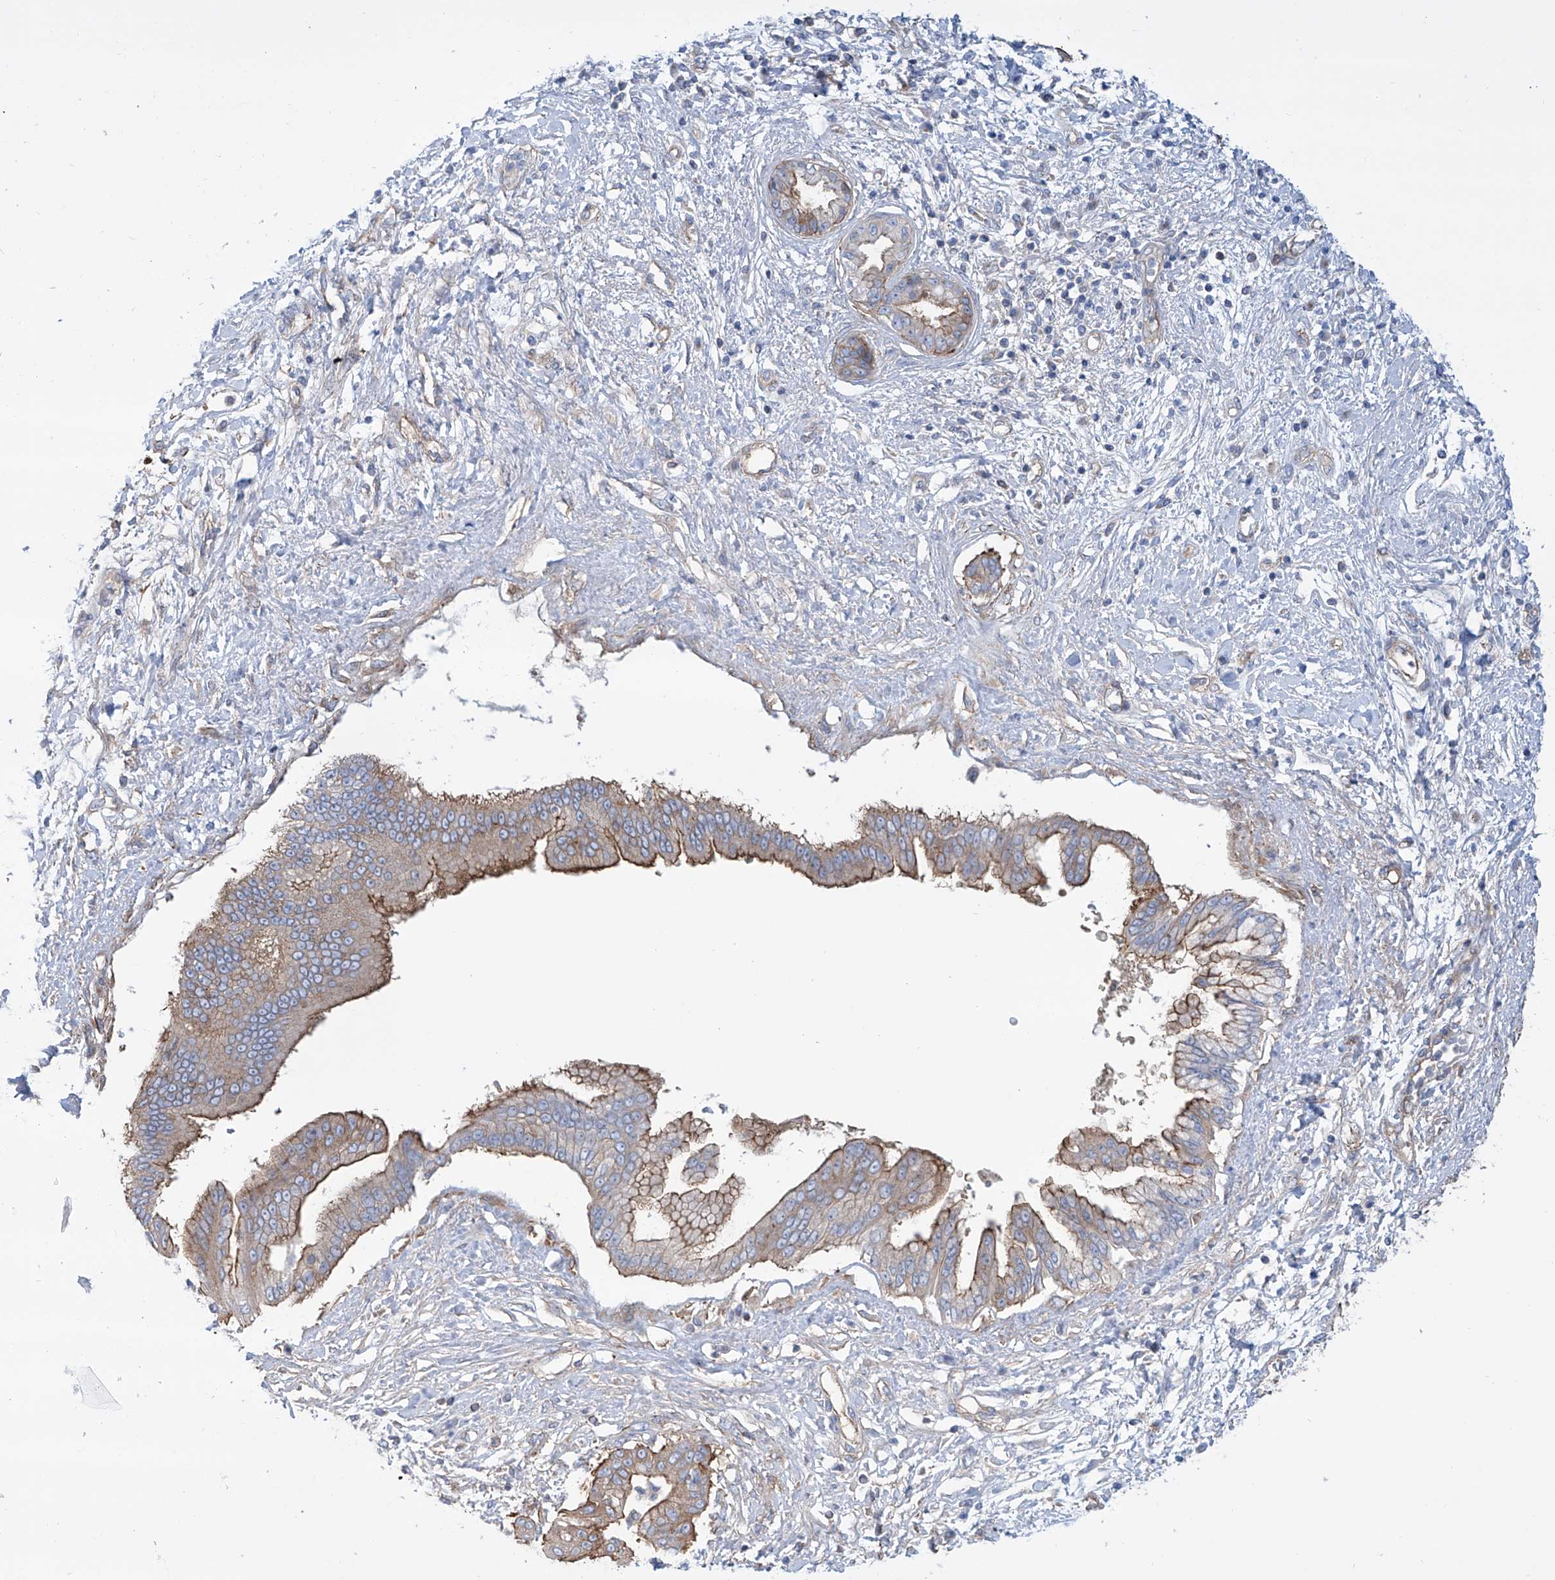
{"staining": {"intensity": "moderate", "quantity": ">75%", "location": "cytoplasmic/membranous"}, "tissue": "pancreatic cancer", "cell_type": "Tumor cells", "image_type": "cancer", "snomed": [{"axis": "morphology", "description": "Adenocarcinoma, NOS"}, {"axis": "topography", "description": "Pancreas"}], "caption": "Protein staining reveals moderate cytoplasmic/membranous positivity in about >75% of tumor cells in pancreatic adenocarcinoma.", "gene": "TMEM209", "patient": {"sex": "female", "age": 56}}